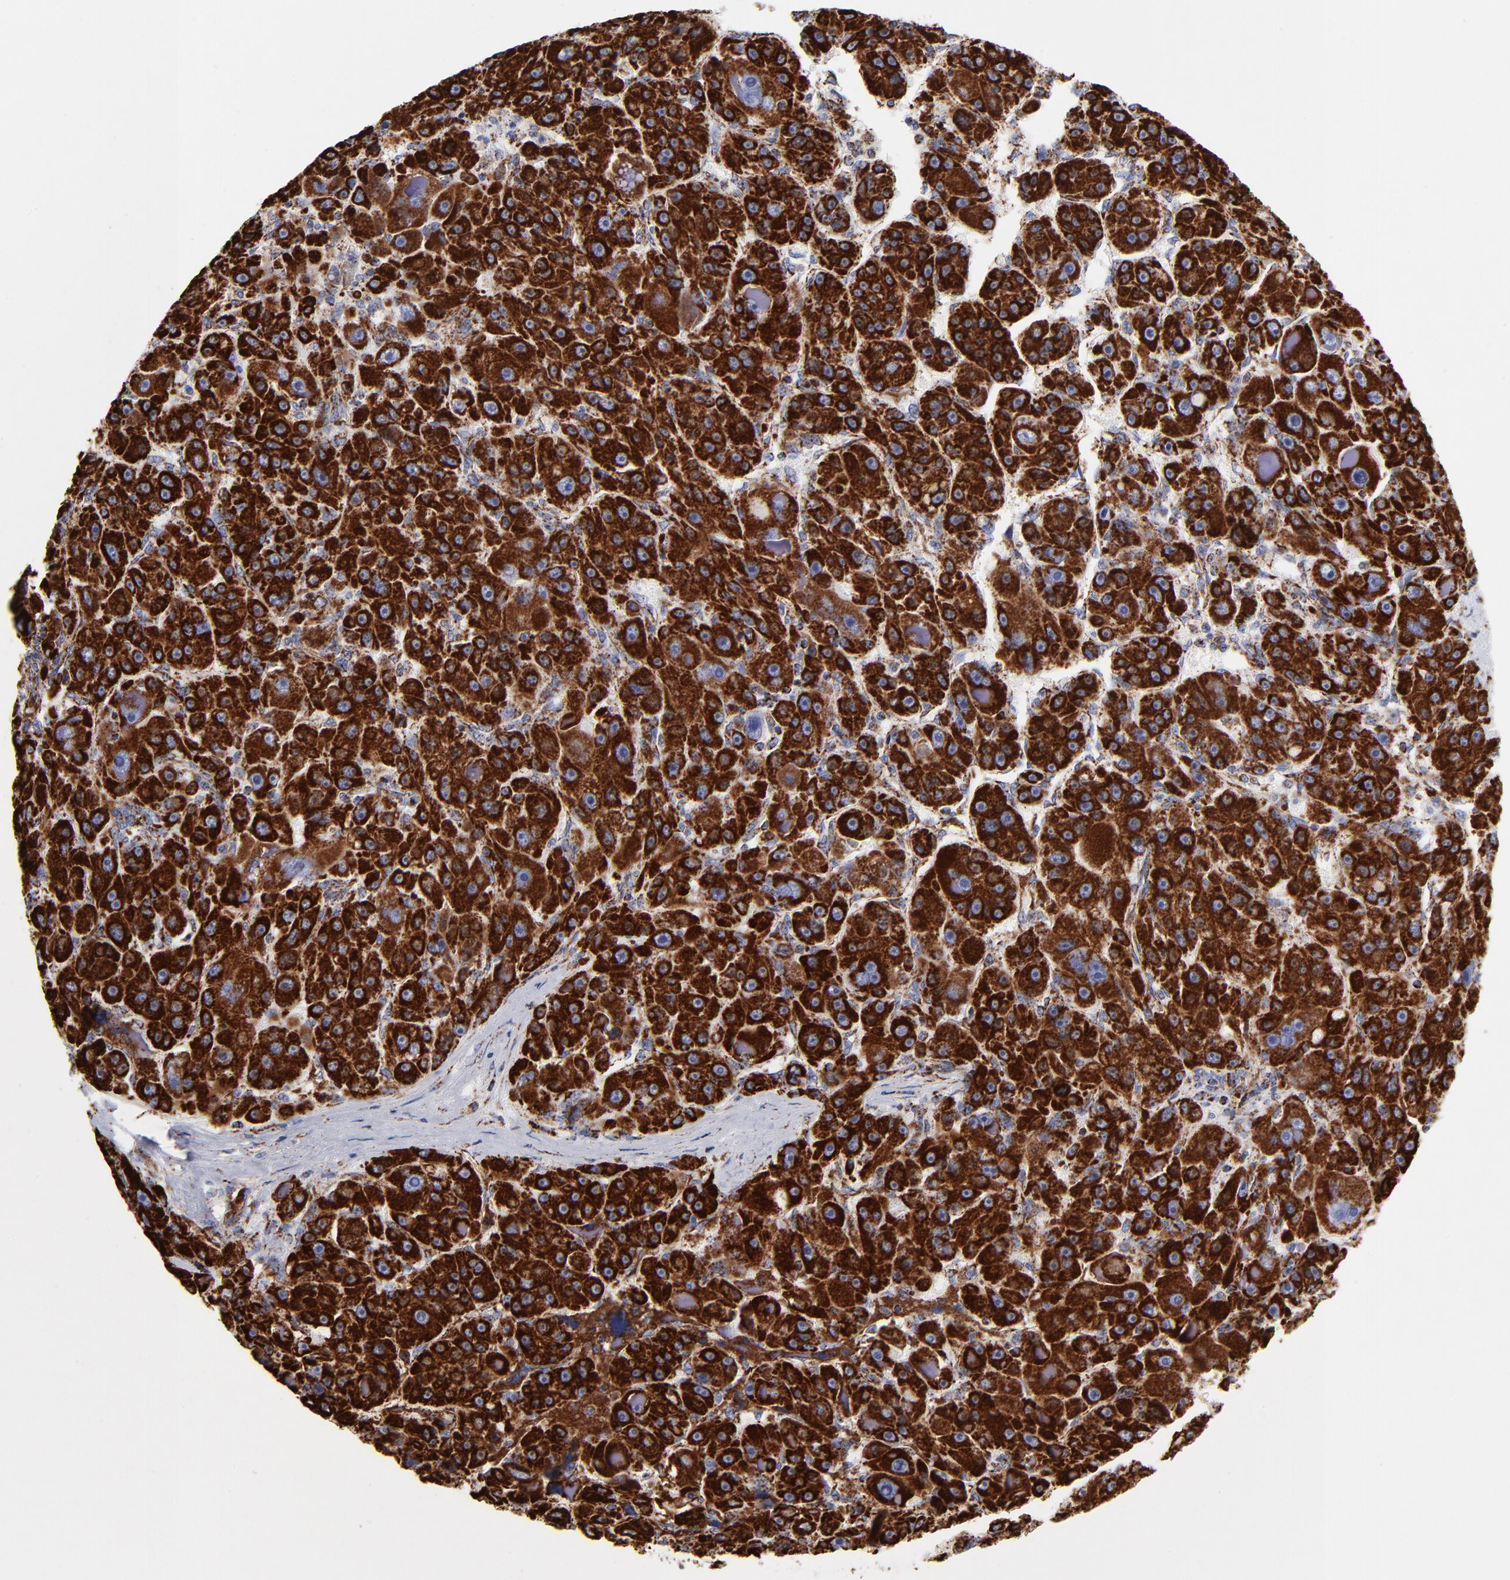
{"staining": {"intensity": "strong", "quantity": ">75%", "location": "cytoplasmic/membranous"}, "tissue": "liver cancer", "cell_type": "Tumor cells", "image_type": "cancer", "snomed": [{"axis": "morphology", "description": "Carcinoma, Hepatocellular, NOS"}, {"axis": "topography", "description": "Liver"}], "caption": "Strong cytoplasmic/membranous positivity is appreciated in approximately >75% of tumor cells in liver hepatocellular carcinoma.", "gene": "PHB1", "patient": {"sex": "male", "age": 76}}